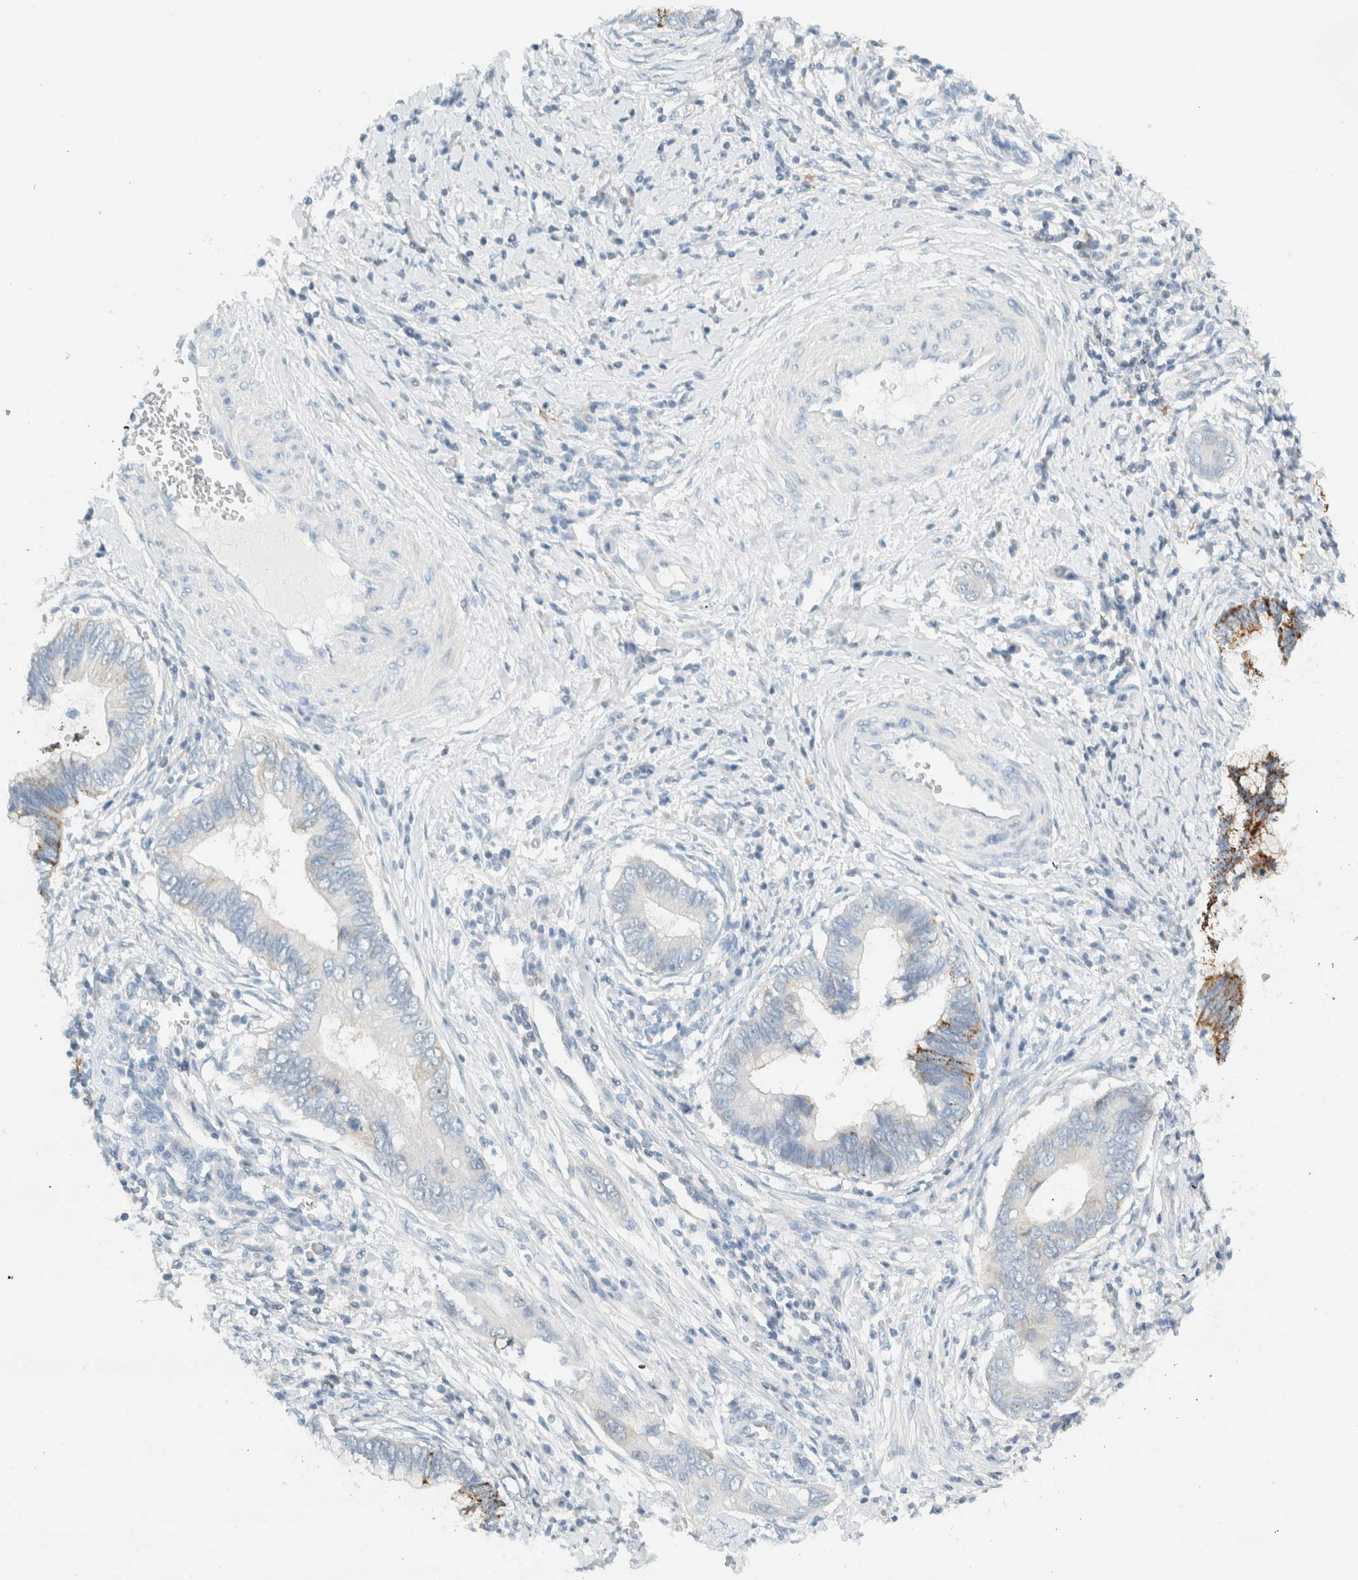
{"staining": {"intensity": "moderate", "quantity": "<25%", "location": "cytoplasmic/membranous"}, "tissue": "cervical cancer", "cell_type": "Tumor cells", "image_type": "cancer", "snomed": [{"axis": "morphology", "description": "Adenocarcinoma, NOS"}, {"axis": "topography", "description": "Cervix"}], "caption": "About <25% of tumor cells in human cervical cancer exhibit moderate cytoplasmic/membranous protein expression as visualized by brown immunohistochemical staining.", "gene": "NDE1", "patient": {"sex": "female", "age": 44}}